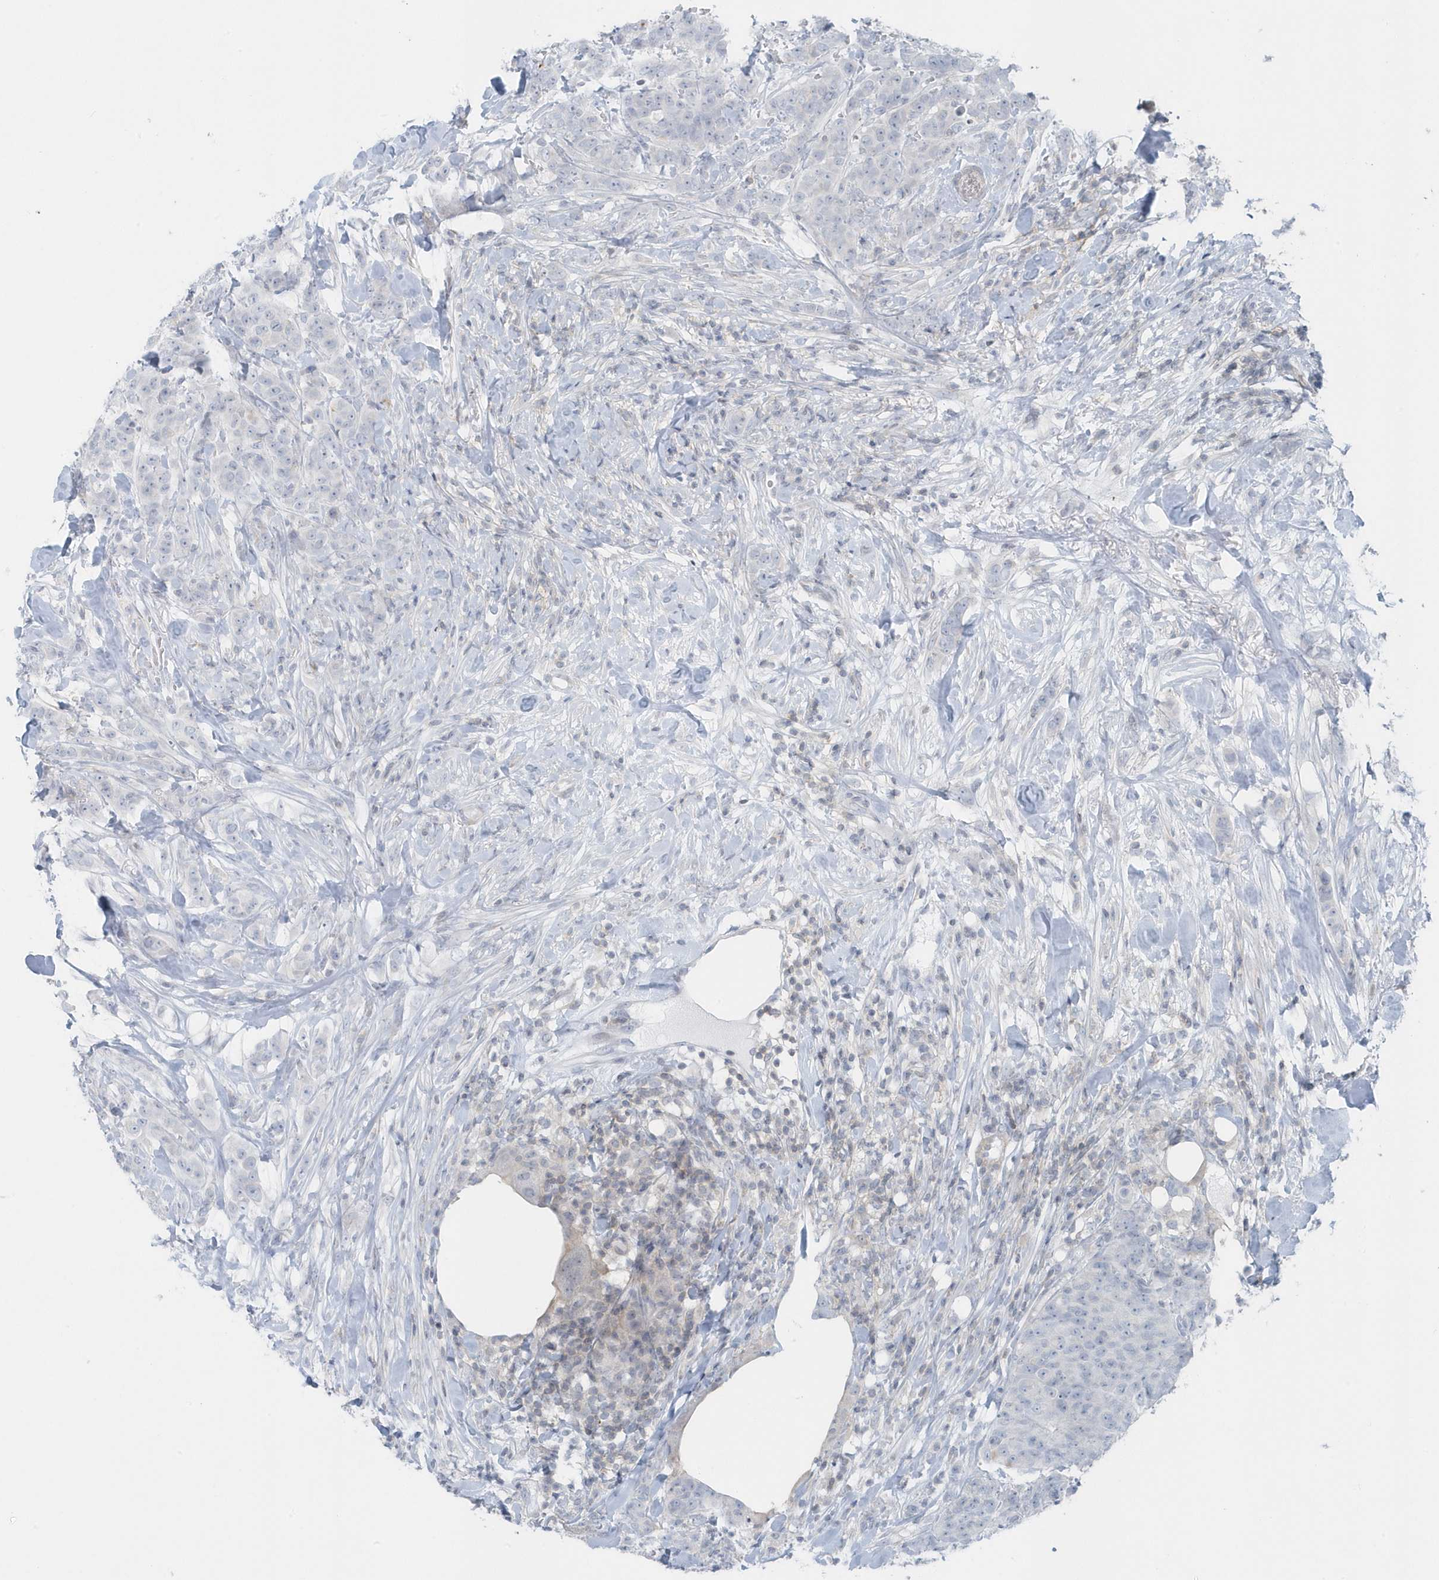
{"staining": {"intensity": "negative", "quantity": "none", "location": "none"}, "tissue": "breast cancer", "cell_type": "Tumor cells", "image_type": "cancer", "snomed": [{"axis": "morphology", "description": "Duct carcinoma"}, {"axis": "topography", "description": "Breast"}], "caption": "Immunohistochemistry of human breast cancer shows no expression in tumor cells.", "gene": "CACNB2", "patient": {"sex": "female", "age": 40}}